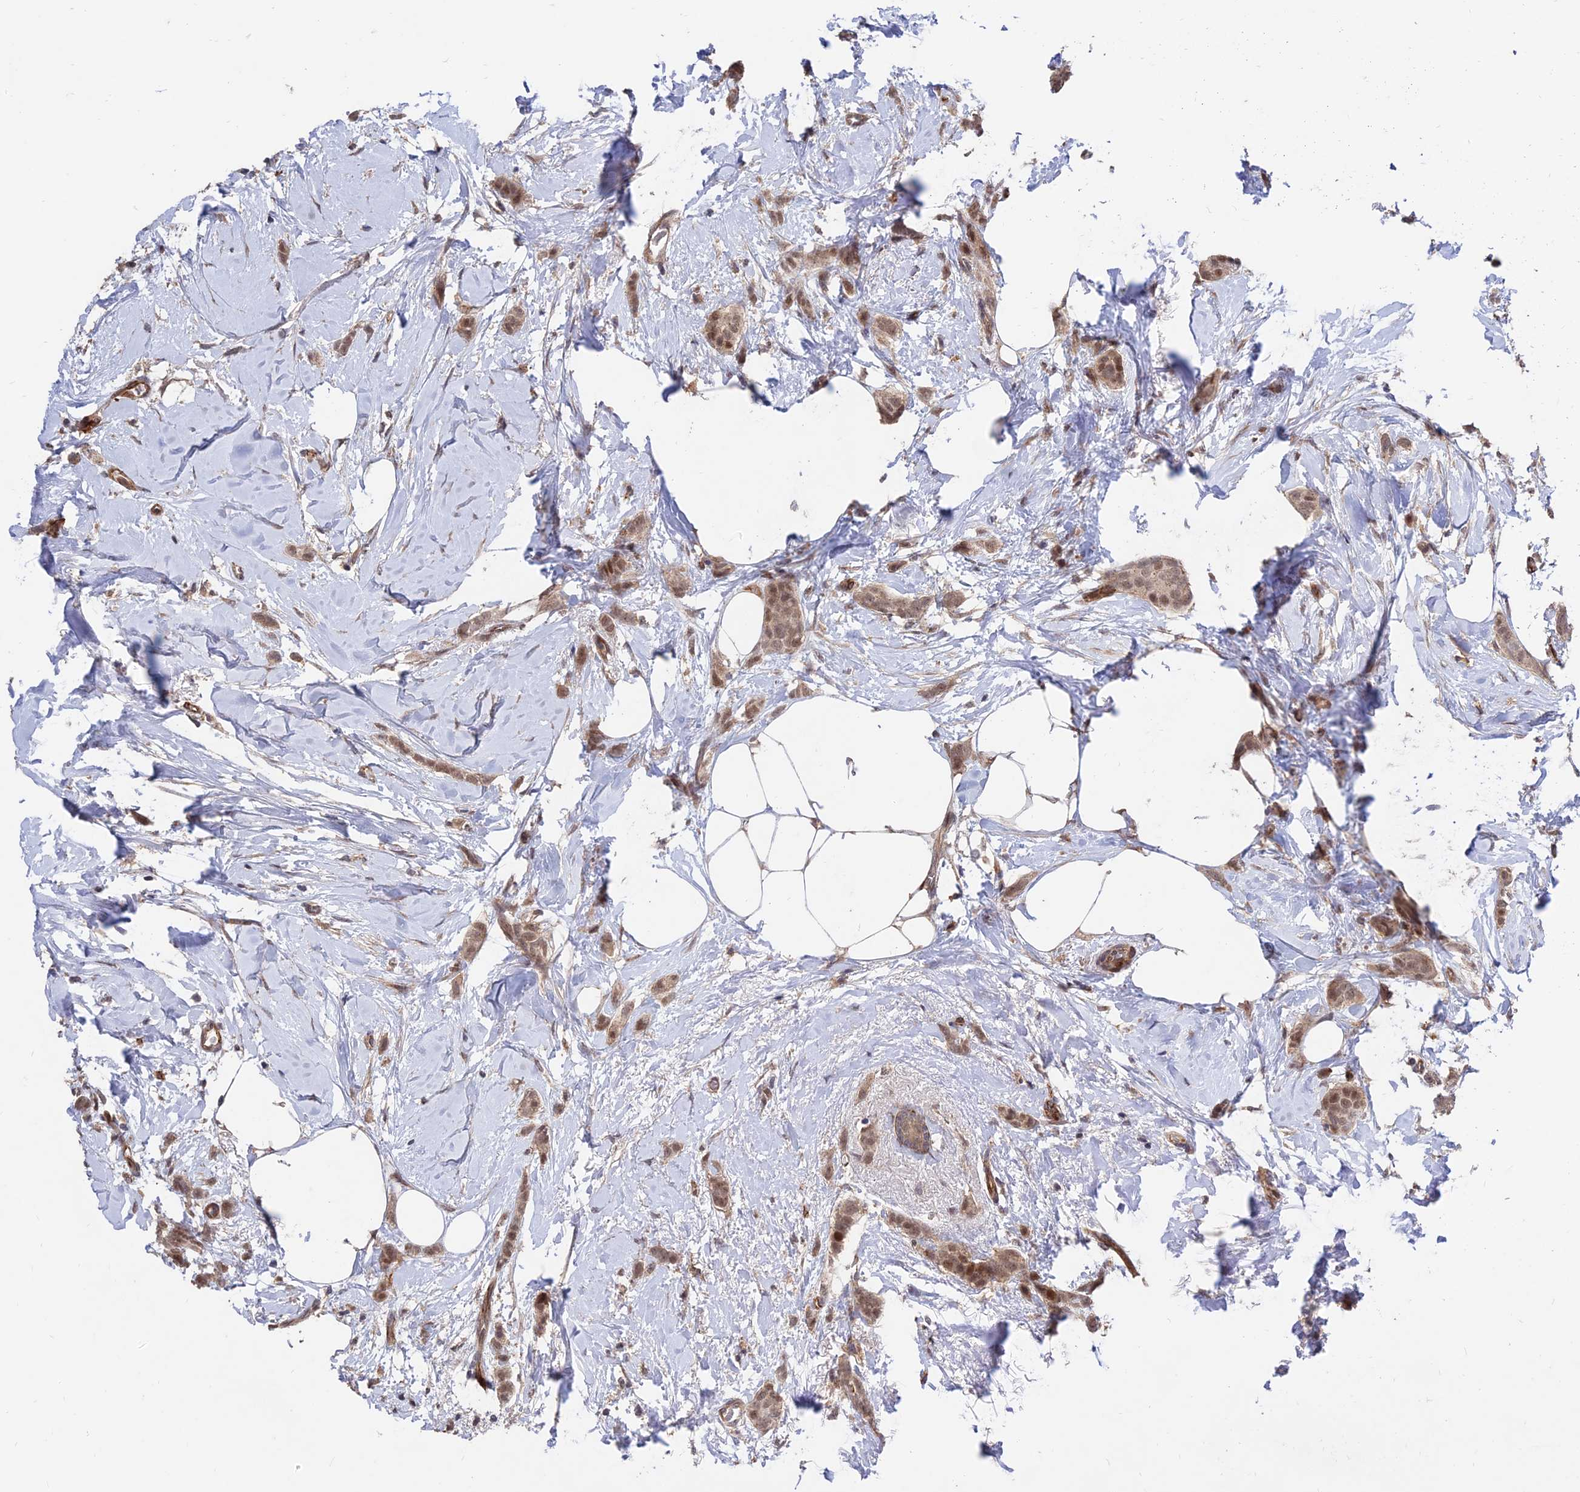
{"staining": {"intensity": "moderate", "quantity": ">75%", "location": "nuclear"}, "tissue": "breast cancer", "cell_type": "Tumor cells", "image_type": "cancer", "snomed": [{"axis": "morphology", "description": "Duct carcinoma"}, {"axis": "topography", "description": "Breast"}], "caption": "Protein expression analysis of human breast cancer (infiltrating ductal carcinoma) reveals moderate nuclear expression in about >75% of tumor cells.", "gene": "ZNF85", "patient": {"sex": "female", "age": 72}}